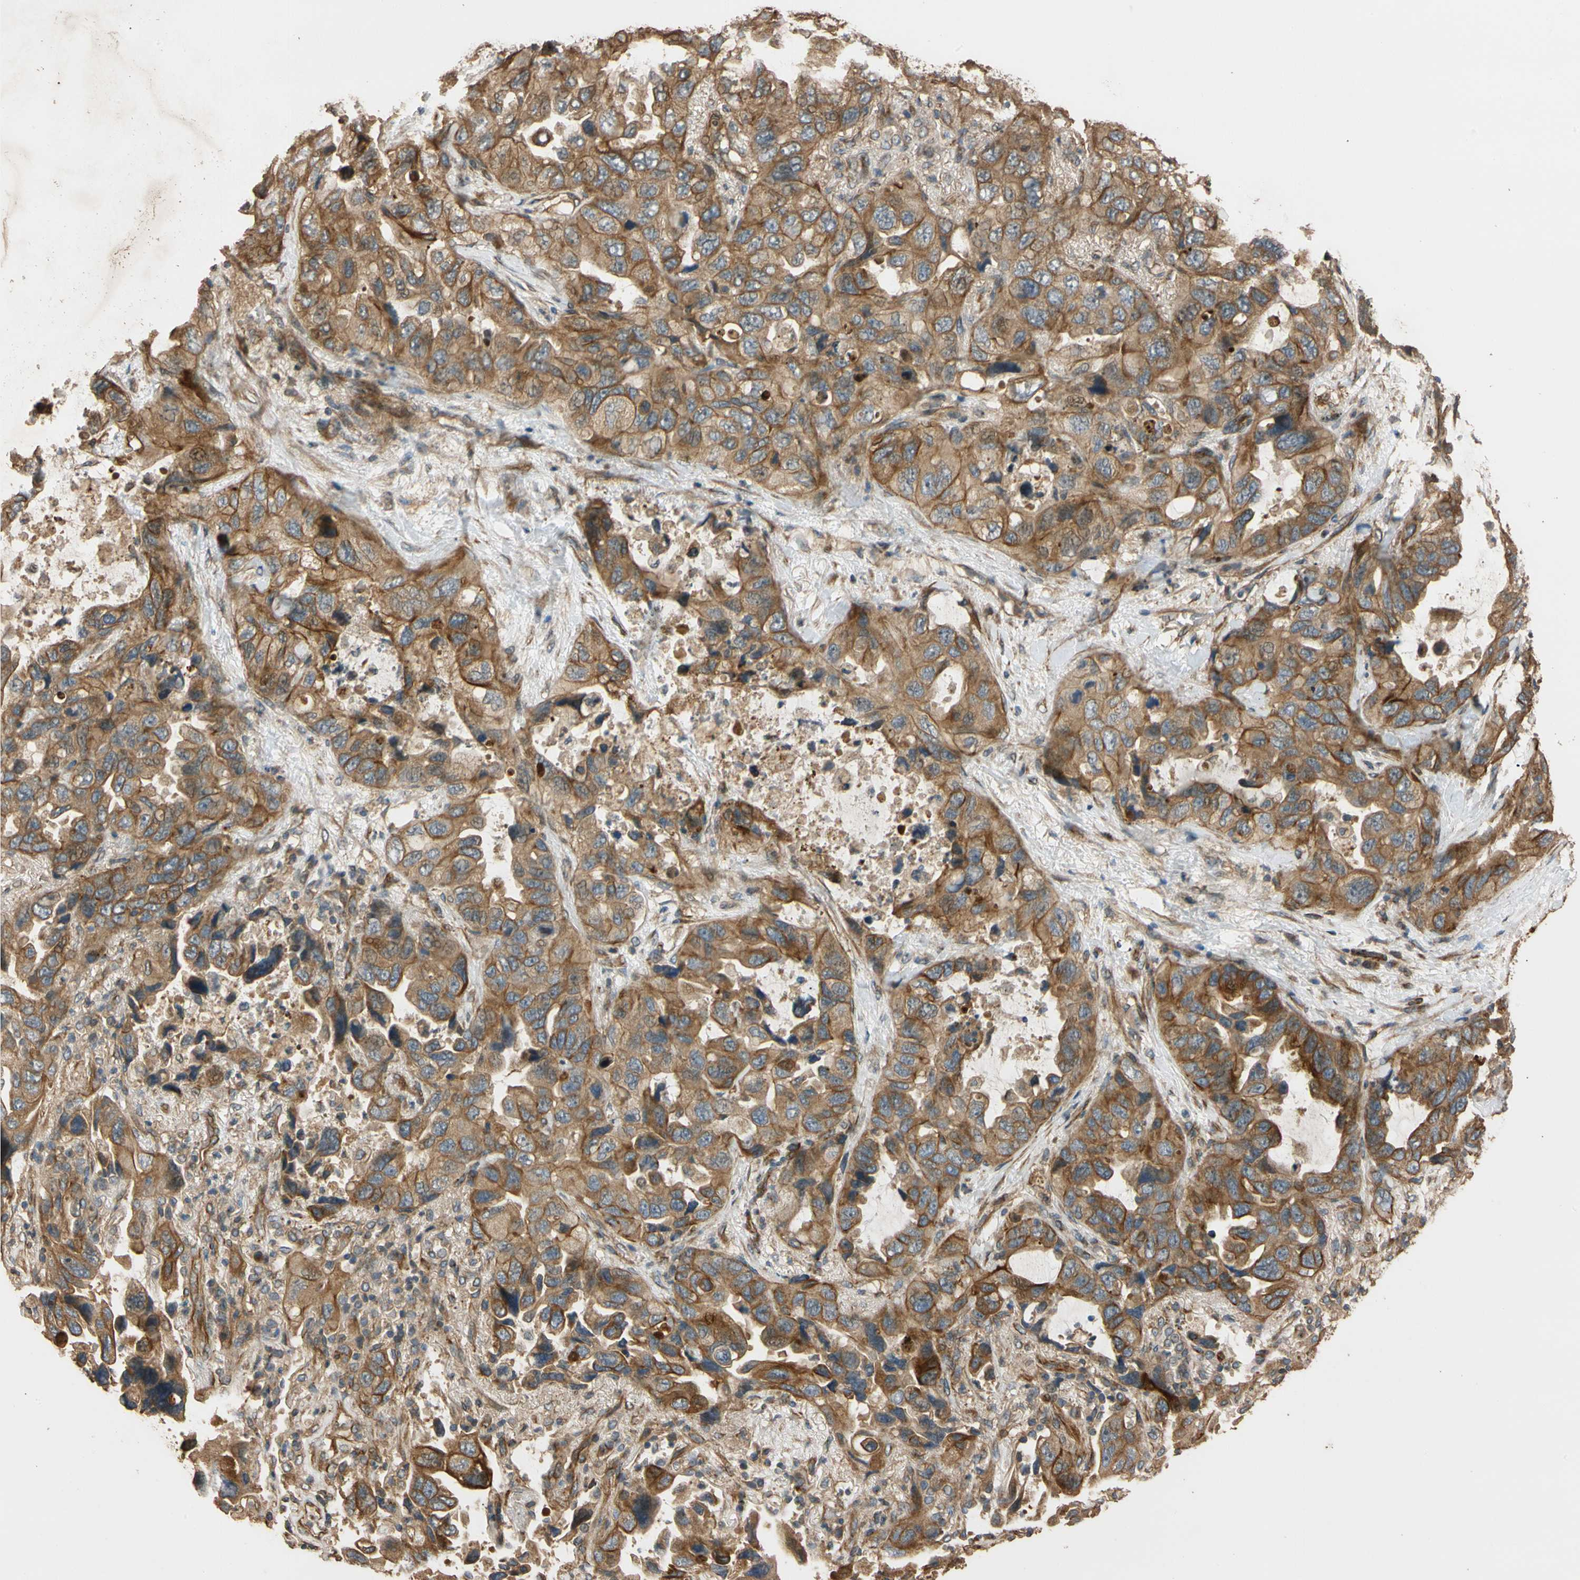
{"staining": {"intensity": "strong", "quantity": ">75%", "location": "cytoplasmic/membranous"}, "tissue": "lung cancer", "cell_type": "Tumor cells", "image_type": "cancer", "snomed": [{"axis": "morphology", "description": "Squamous cell carcinoma, NOS"}, {"axis": "topography", "description": "Lung"}], "caption": "IHC micrograph of neoplastic tissue: lung cancer stained using IHC exhibits high levels of strong protein expression localized specifically in the cytoplasmic/membranous of tumor cells, appearing as a cytoplasmic/membranous brown color.", "gene": "MGRN1", "patient": {"sex": "female", "age": 73}}